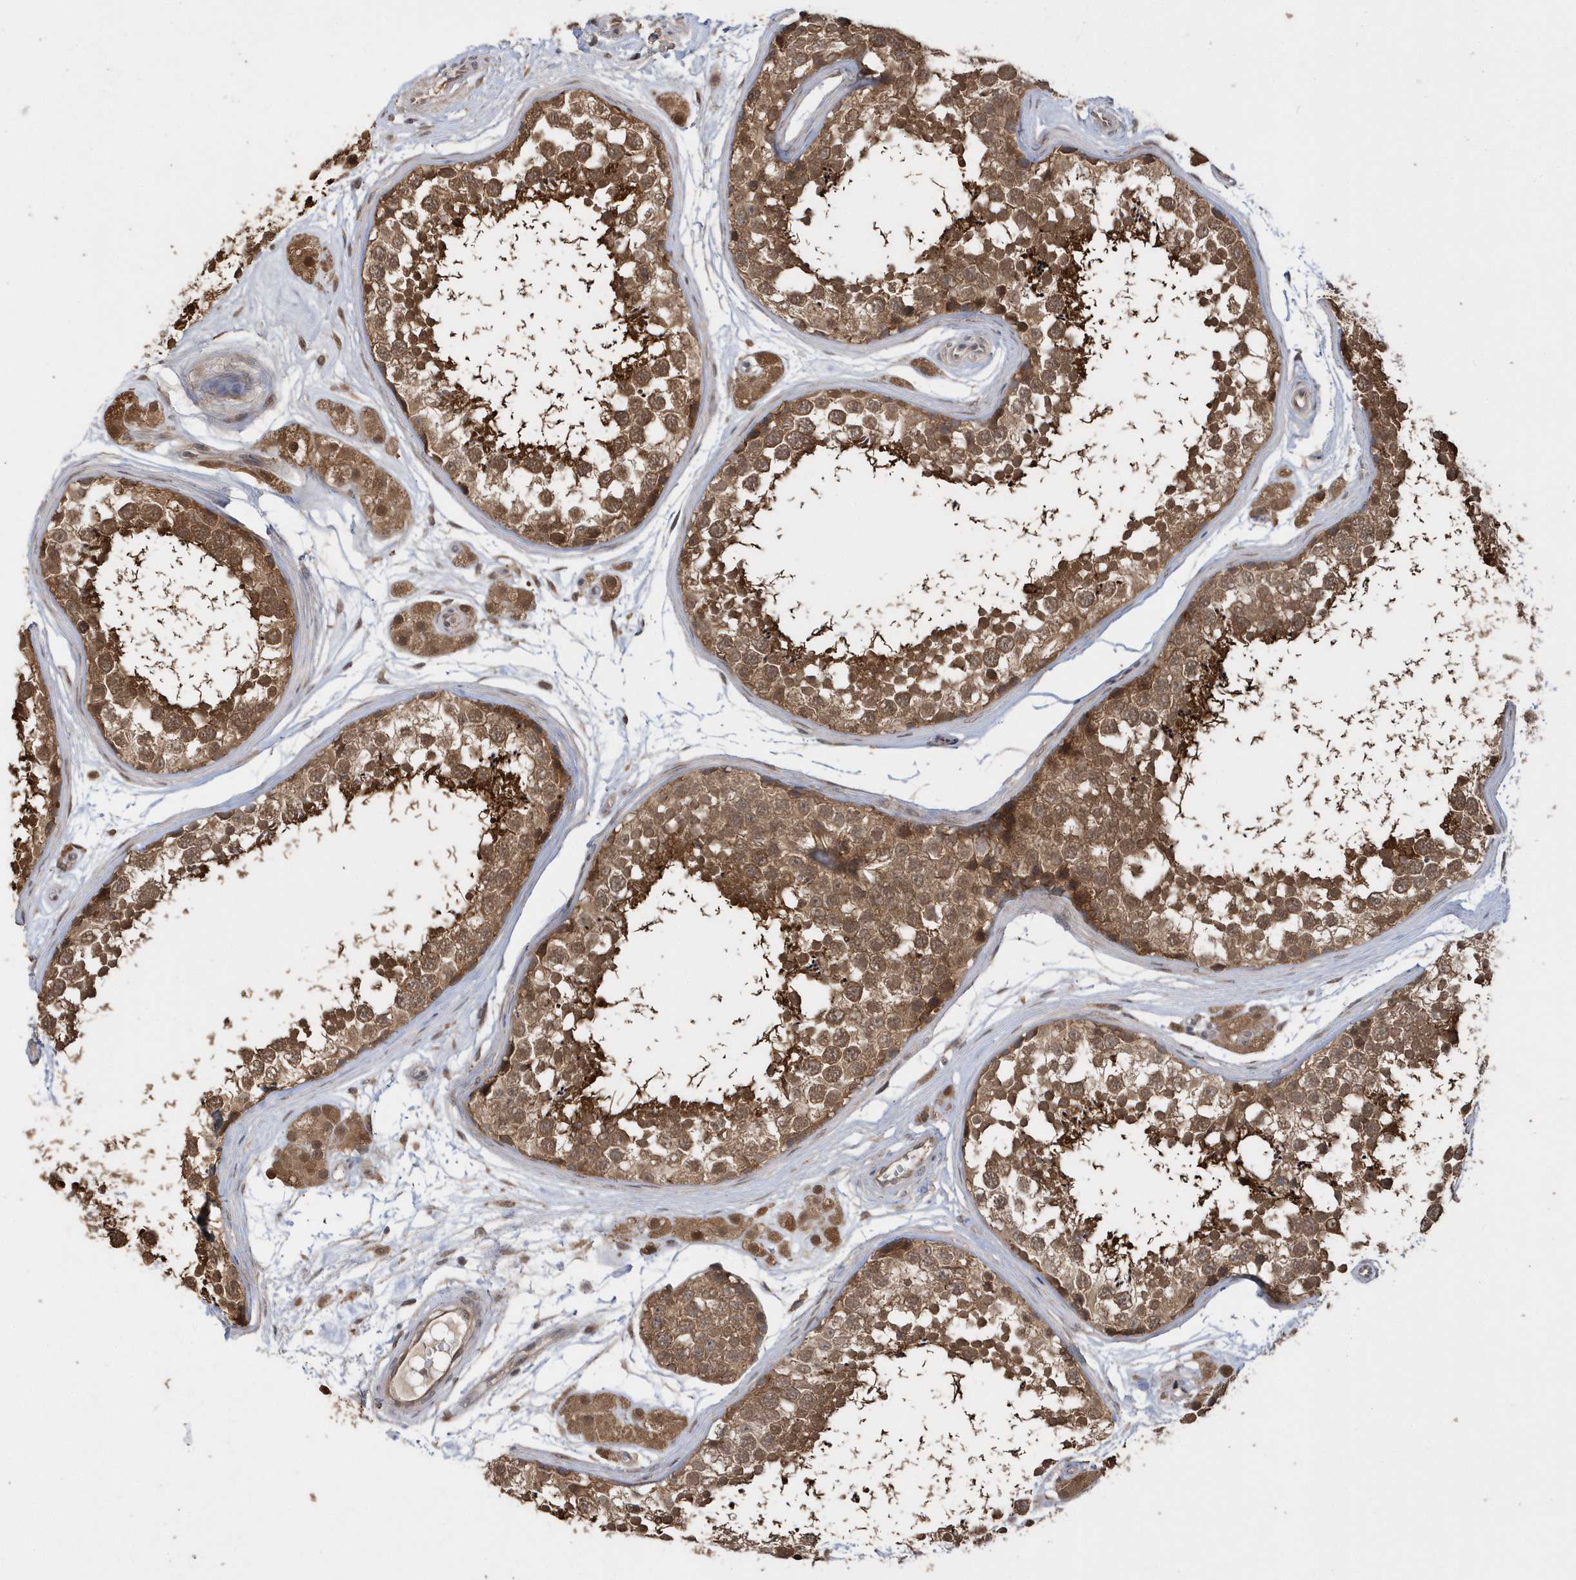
{"staining": {"intensity": "moderate", "quantity": ">75%", "location": "cytoplasmic/membranous"}, "tissue": "testis", "cell_type": "Cells in seminiferous ducts", "image_type": "normal", "snomed": [{"axis": "morphology", "description": "Normal tissue, NOS"}, {"axis": "topography", "description": "Testis"}], "caption": "Cells in seminiferous ducts display moderate cytoplasmic/membranous staining in approximately >75% of cells in normal testis.", "gene": "RPEL1", "patient": {"sex": "male", "age": 56}}